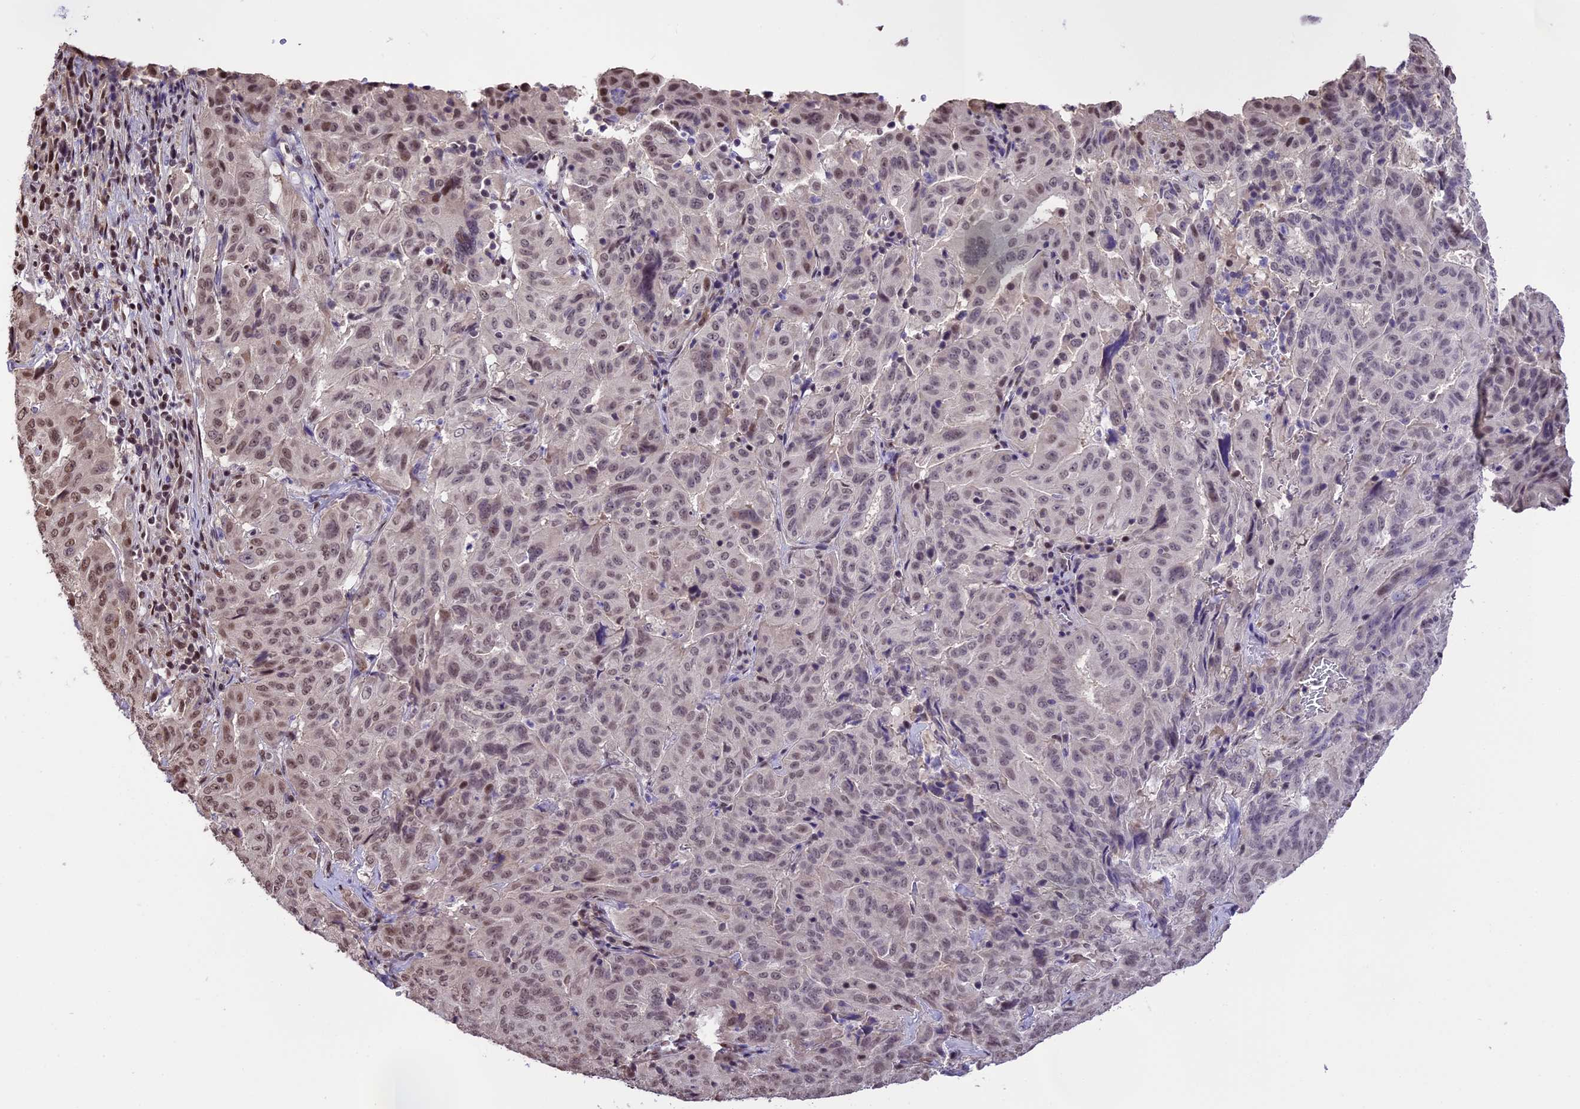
{"staining": {"intensity": "weak", "quantity": "25%-75%", "location": "nuclear"}, "tissue": "pancreatic cancer", "cell_type": "Tumor cells", "image_type": "cancer", "snomed": [{"axis": "morphology", "description": "Adenocarcinoma, NOS"}, {"axis": "topography", "description": "Pancreas"}], "caption": "A high-resolution photomicrograph shows immunohistochemistry (IHC) staining of pancreatic cancer, which shows weak nuclear expression in about 25%-75% of tumor cells.", "gene": "POLR3E", "patient": {"sex": "male", "age": 63}}